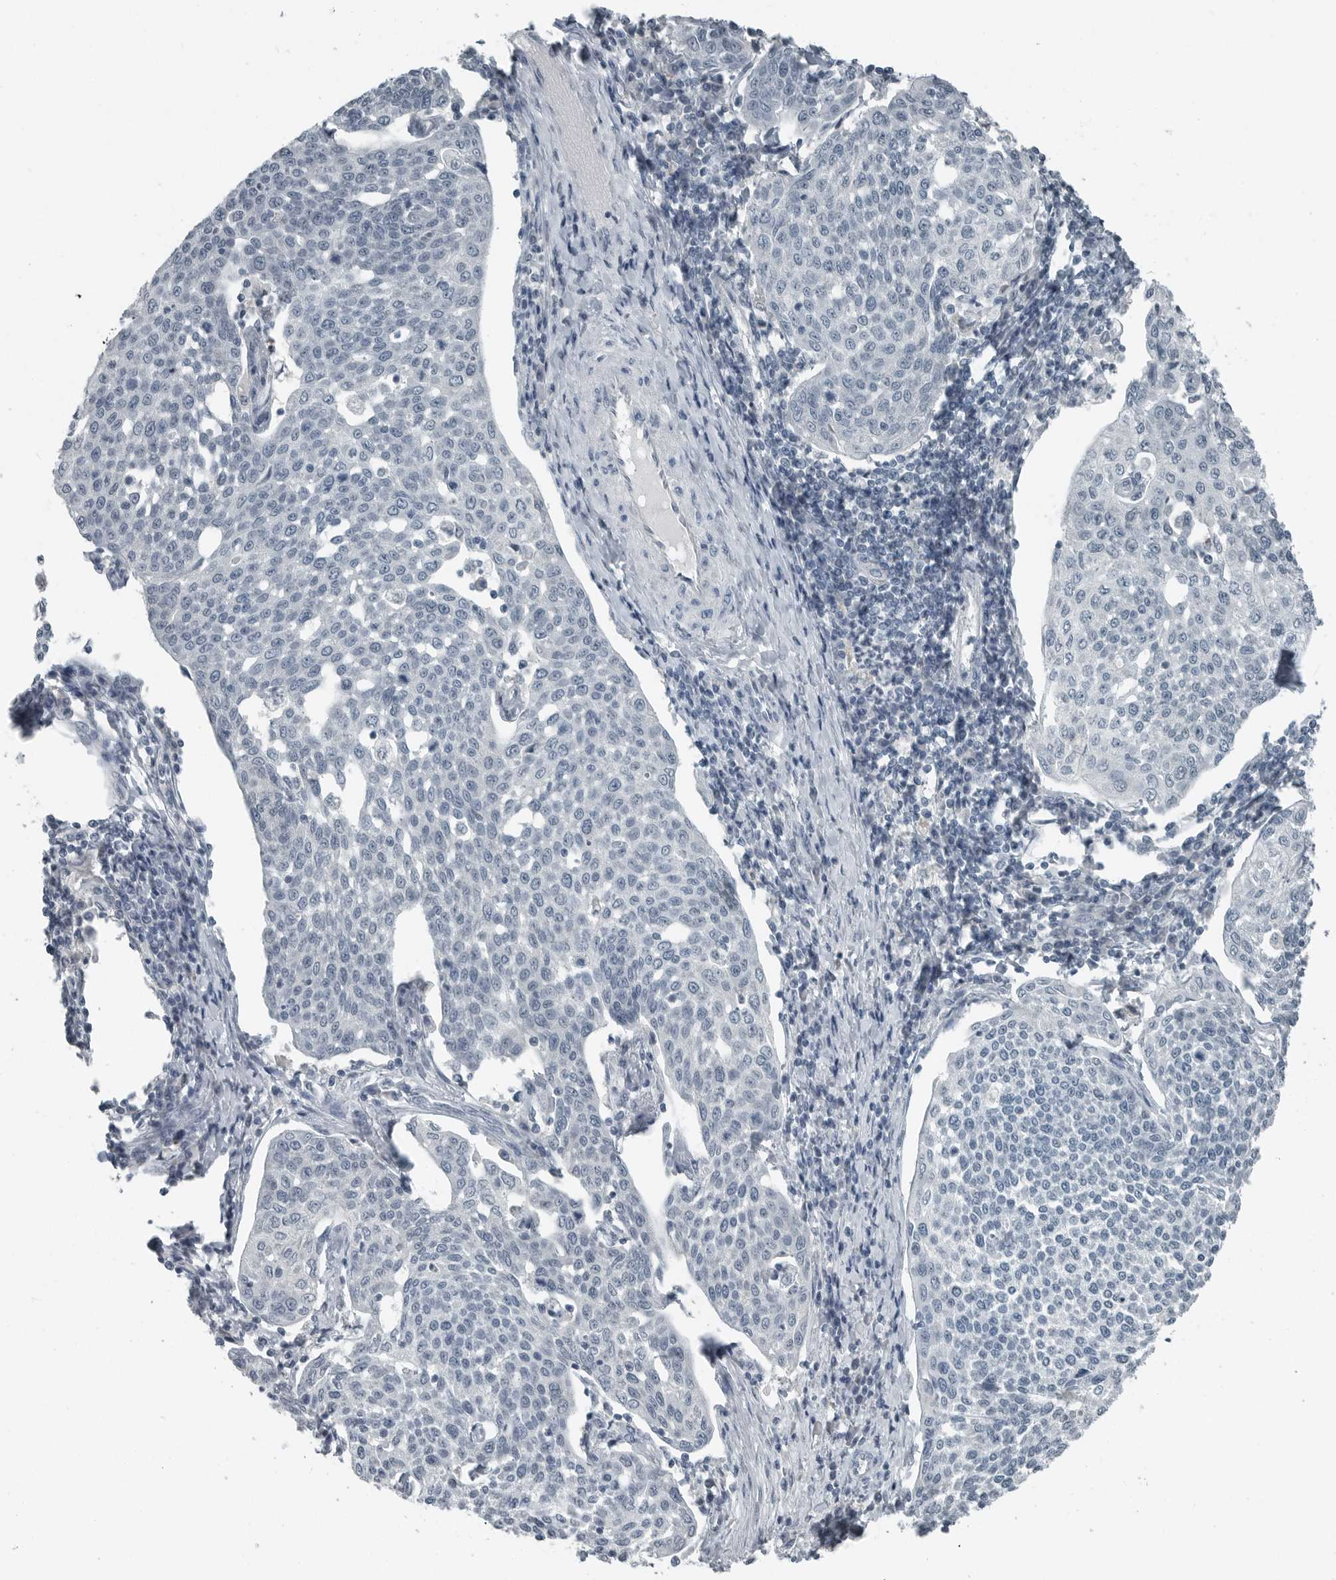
{"staining": {"intensity": "negative", "quantity": "none", "location": "none"}, "tissue": "cervical cancer", "cell_type": "Tumor cells", "image_type": "cancer", "snomed": [{"axis": "morphology", "description": "Squamous cell carcinoma, NOS"}, {"axis": "topography", "description": "Cervix"}], "caption": "Immunohistochemical staining of cervical cancer reveals no significant positivity in tumor cells.", "gene": "KYAT1", "patient": {"sex": "female", "age": 34}}